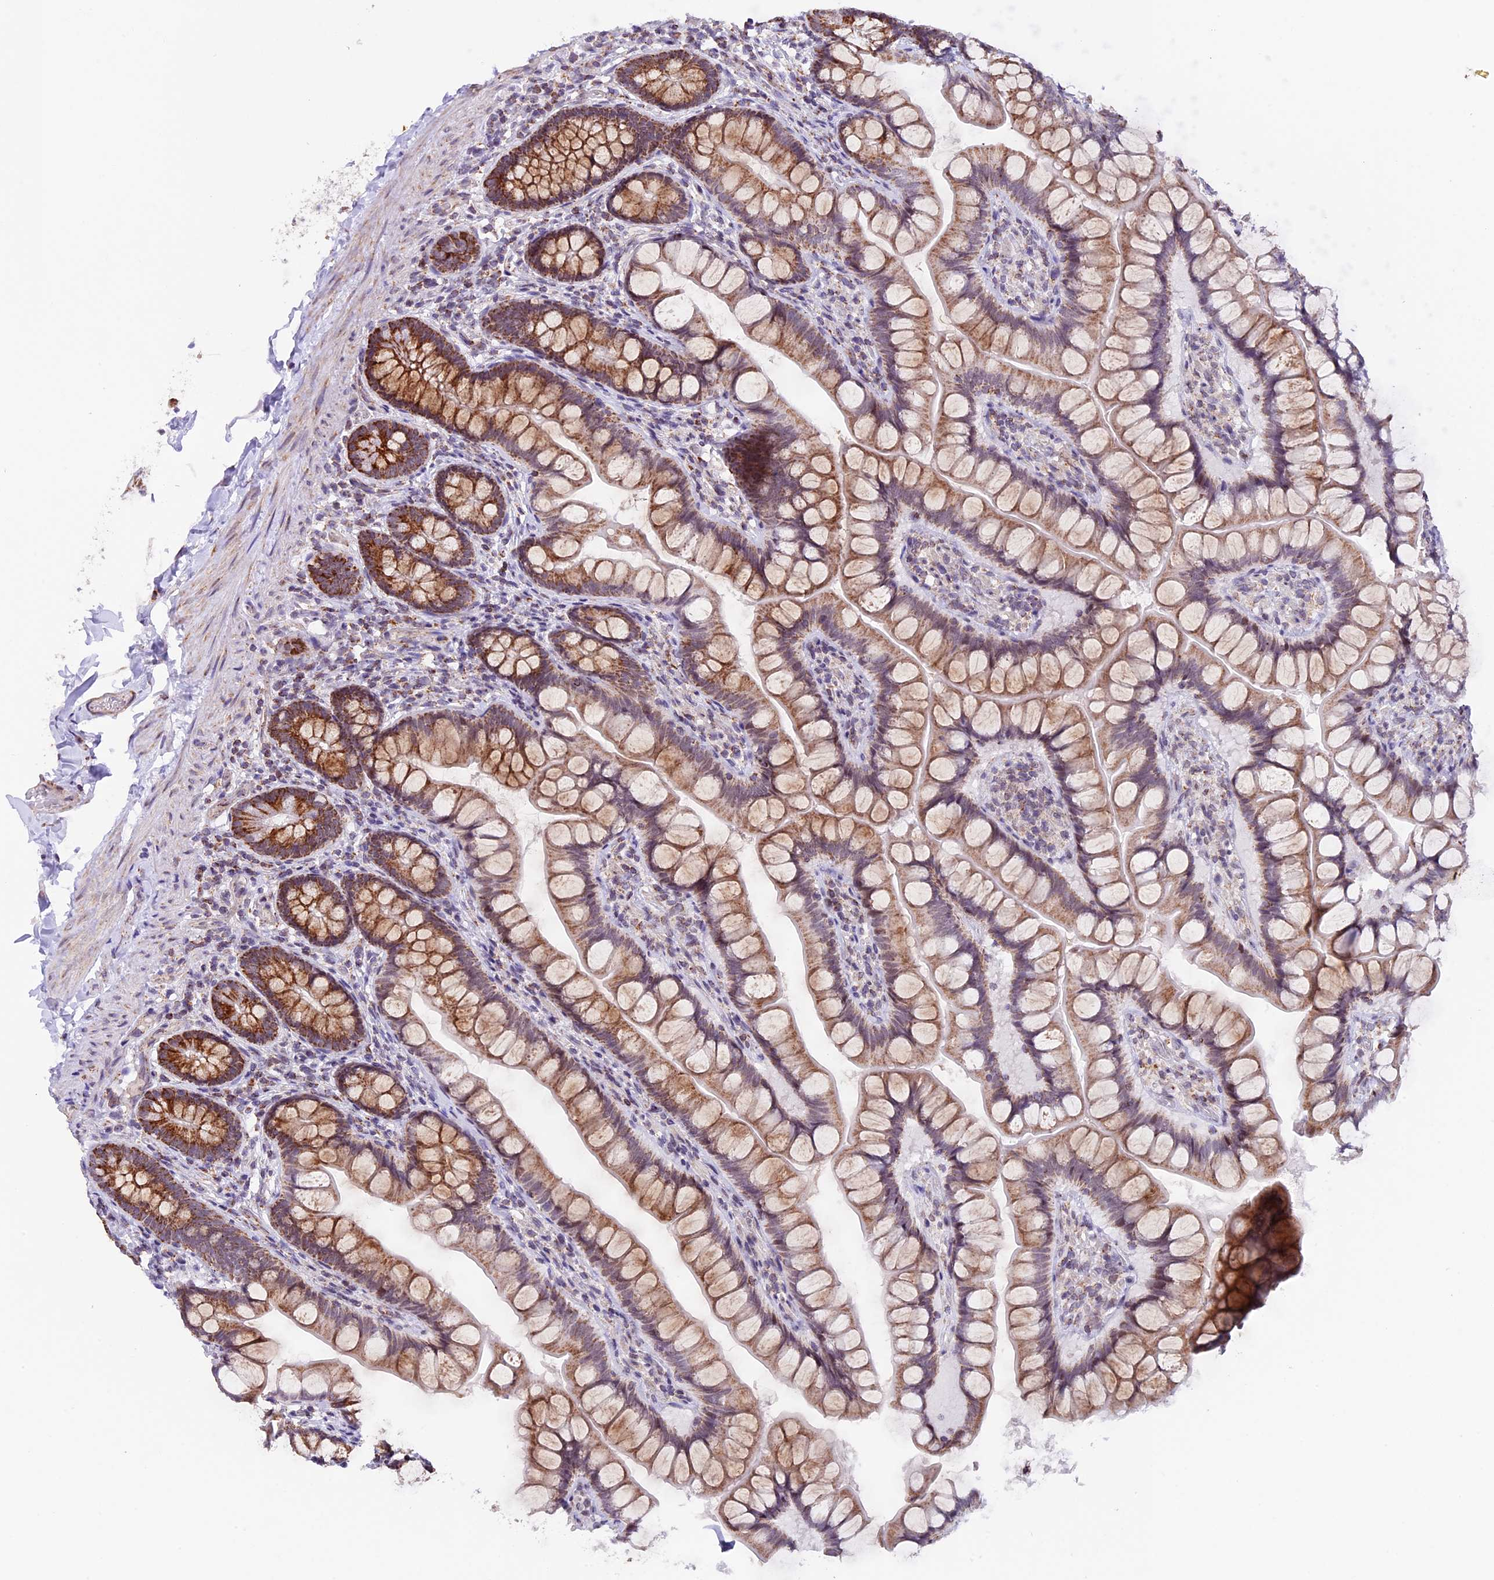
{"staining": {"intensity": "moderate", "quantity": ">75%", "location": "cytoplasmic/membranous"}, "tissue": "small intestine", "cell_type": "Glandular cells", "image_type": "normal", "snomed": [{"axis": "morphology", "description": "Normal tissue, NOS"}, {"axis": "topography", "description": "Small intestine"}], "caption": "Unremarkable small intestine reveals moderate cytoplasmic/membranous positivity in about >75% of glandular cells The protein is shown in brown color, while the nuclei are stained blue..", "gene": "TFAM", "patient": {"sex": "male", "age": 70}}